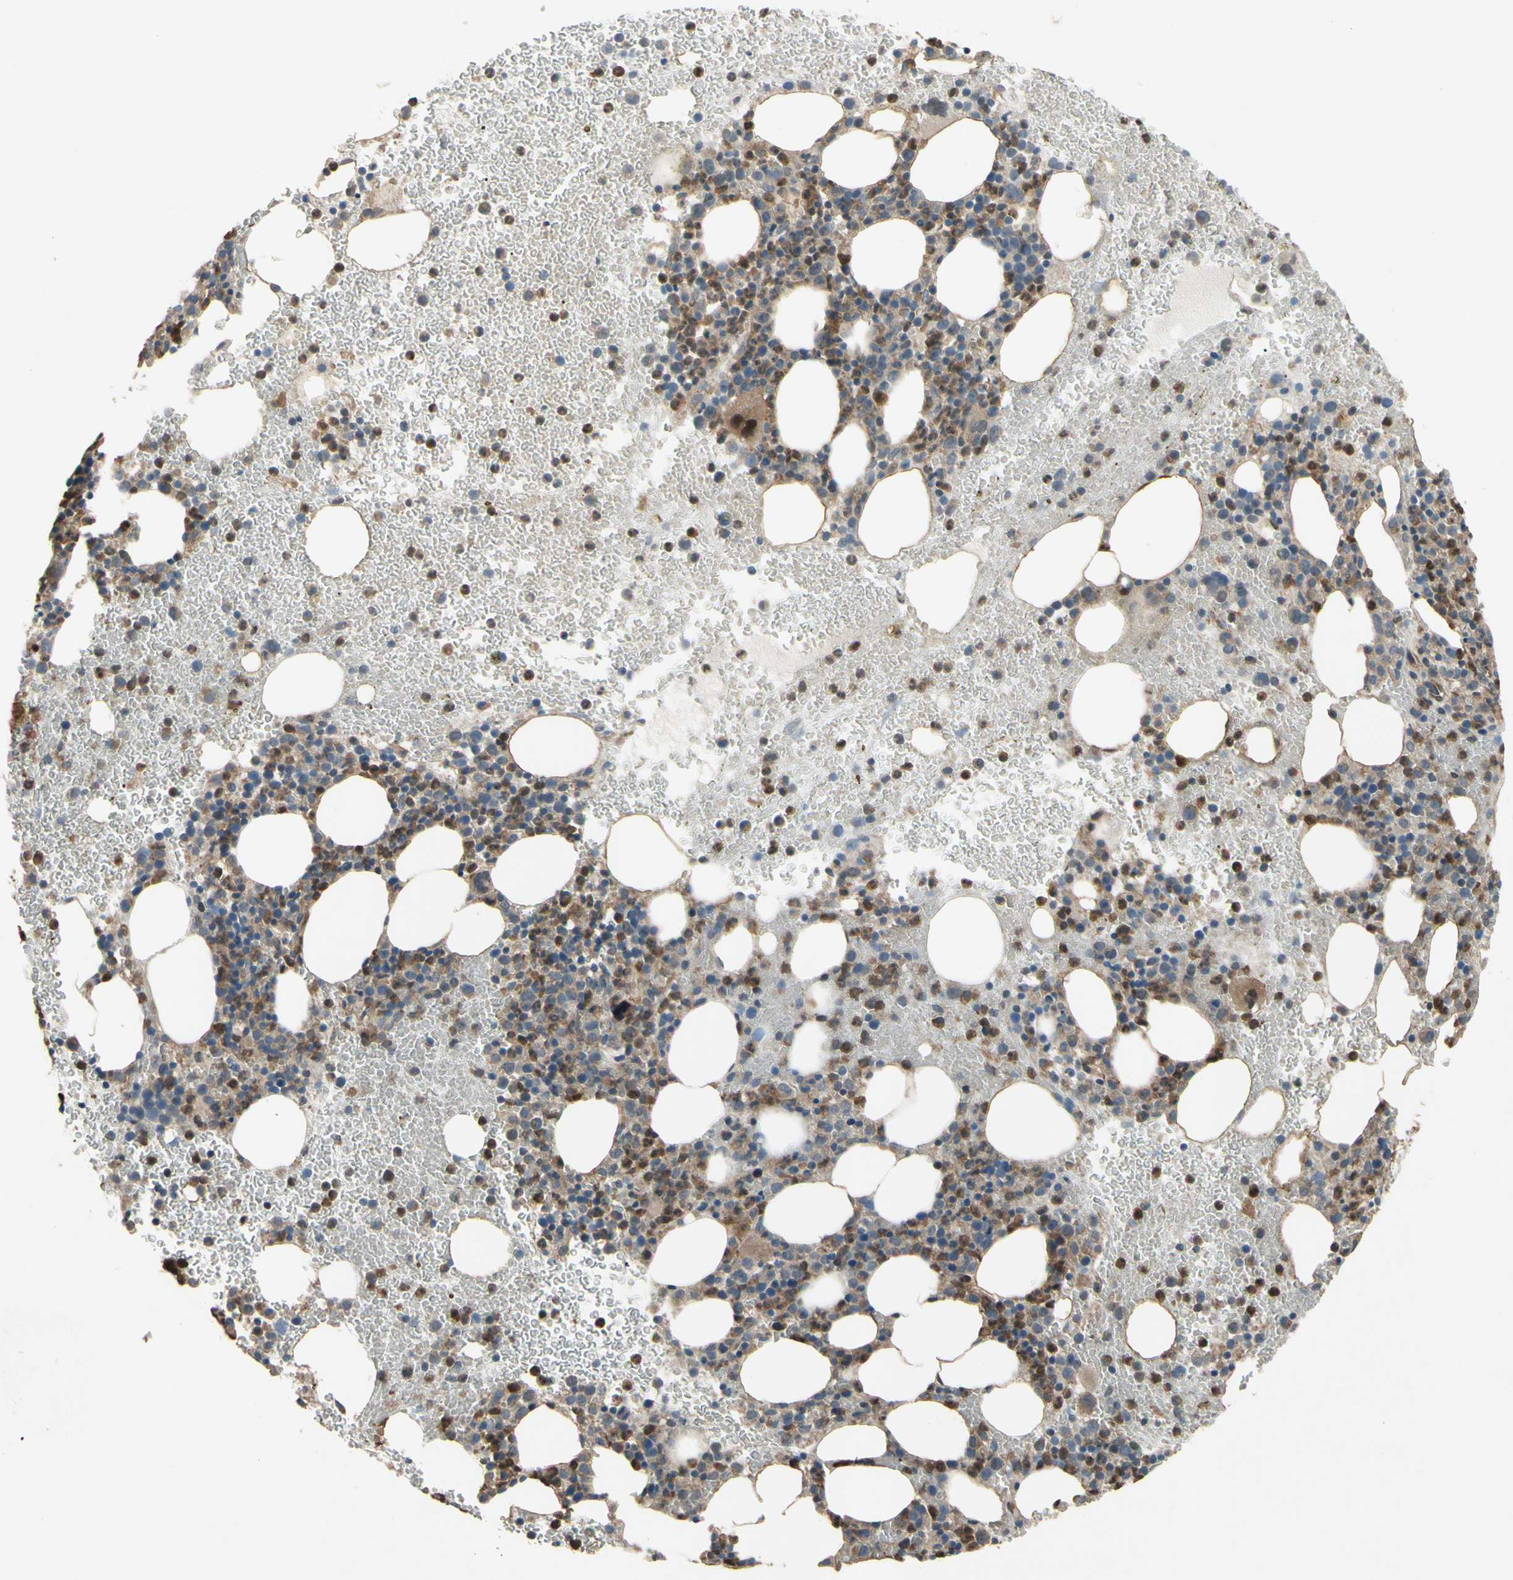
{"staining": {"intensity": "moderate", "quantity": "25%-75%", "location": "cytoplasmic/membranous"}, "tissue": "bone marrow", "cell_type": "Hematopoietic cells", "image_type": "normal", "snomed": [{"axis": "morphology", "description": "Normal tissue, NOS"}, {"axis": "morphology", "description": "Inflammation, NOS"}, {"axis": "topography", "description": "Bone marrow"}], "caption": "Brown immunohistochemical staining in unremarkable bone marrow exhibits moderate cytoplasmic/membranous staining in approximately 25%-75% of hematopoietic cells.", "gene": "SHROOM4", "patient": {"sex": "female", "age": 54}}